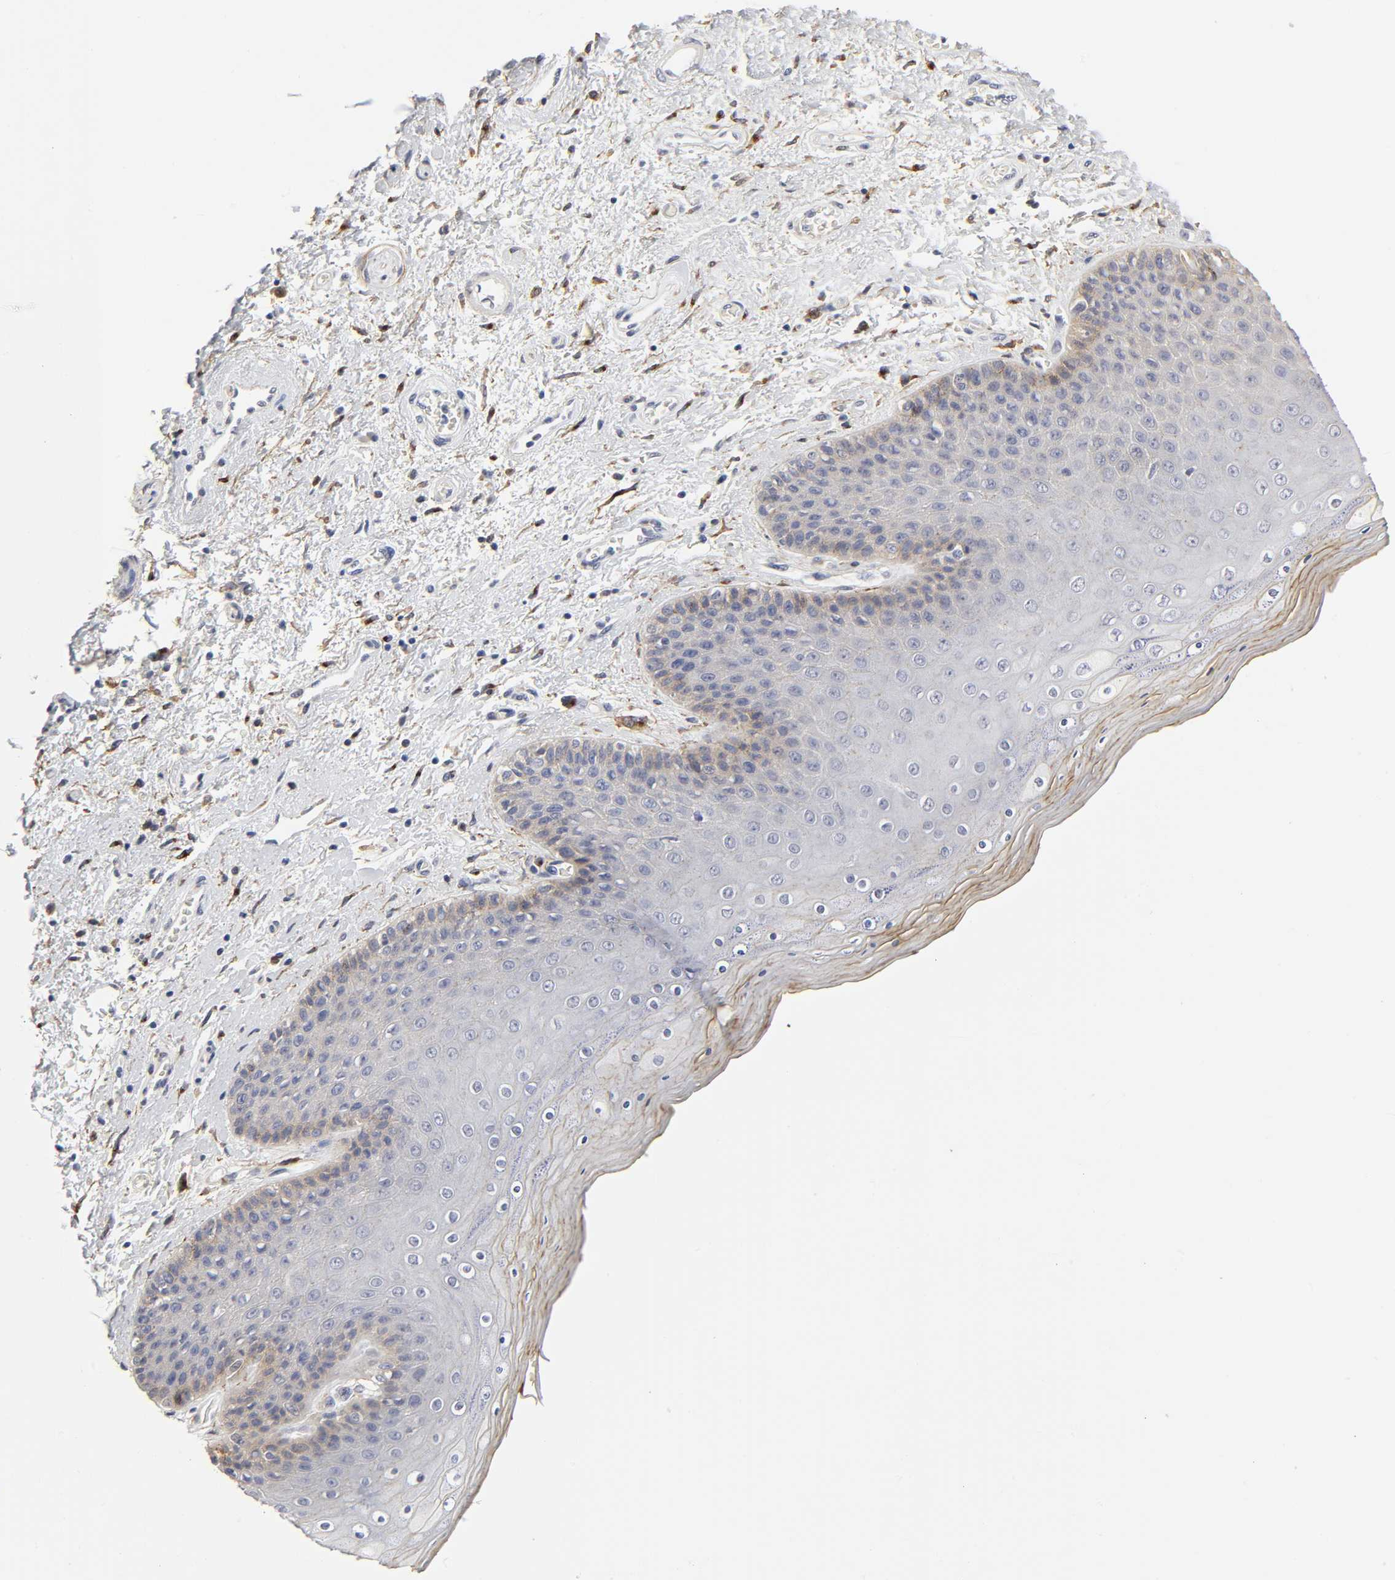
{"staining": {"intensity": "moderate", "quantity": "25%-75%", "location": "cytoplasmic/membranous"}, "tissue": "skin", "cell_type": "Epidermal cells", "image_type": "normal", "snomed": [{"axis": "morphology", "description": "Normal tissue, NOS"}, {"axis": "topography", "description": "Anal"}], "caption": "Unremarkable skin was stained to show a protein in brown. There is medium levels of moderate cytoplasmic/membranous staining in about 25%-75% of epidermal cells.", "gene": "LRP1", "patient": {"sex": "female", "age": 46}}